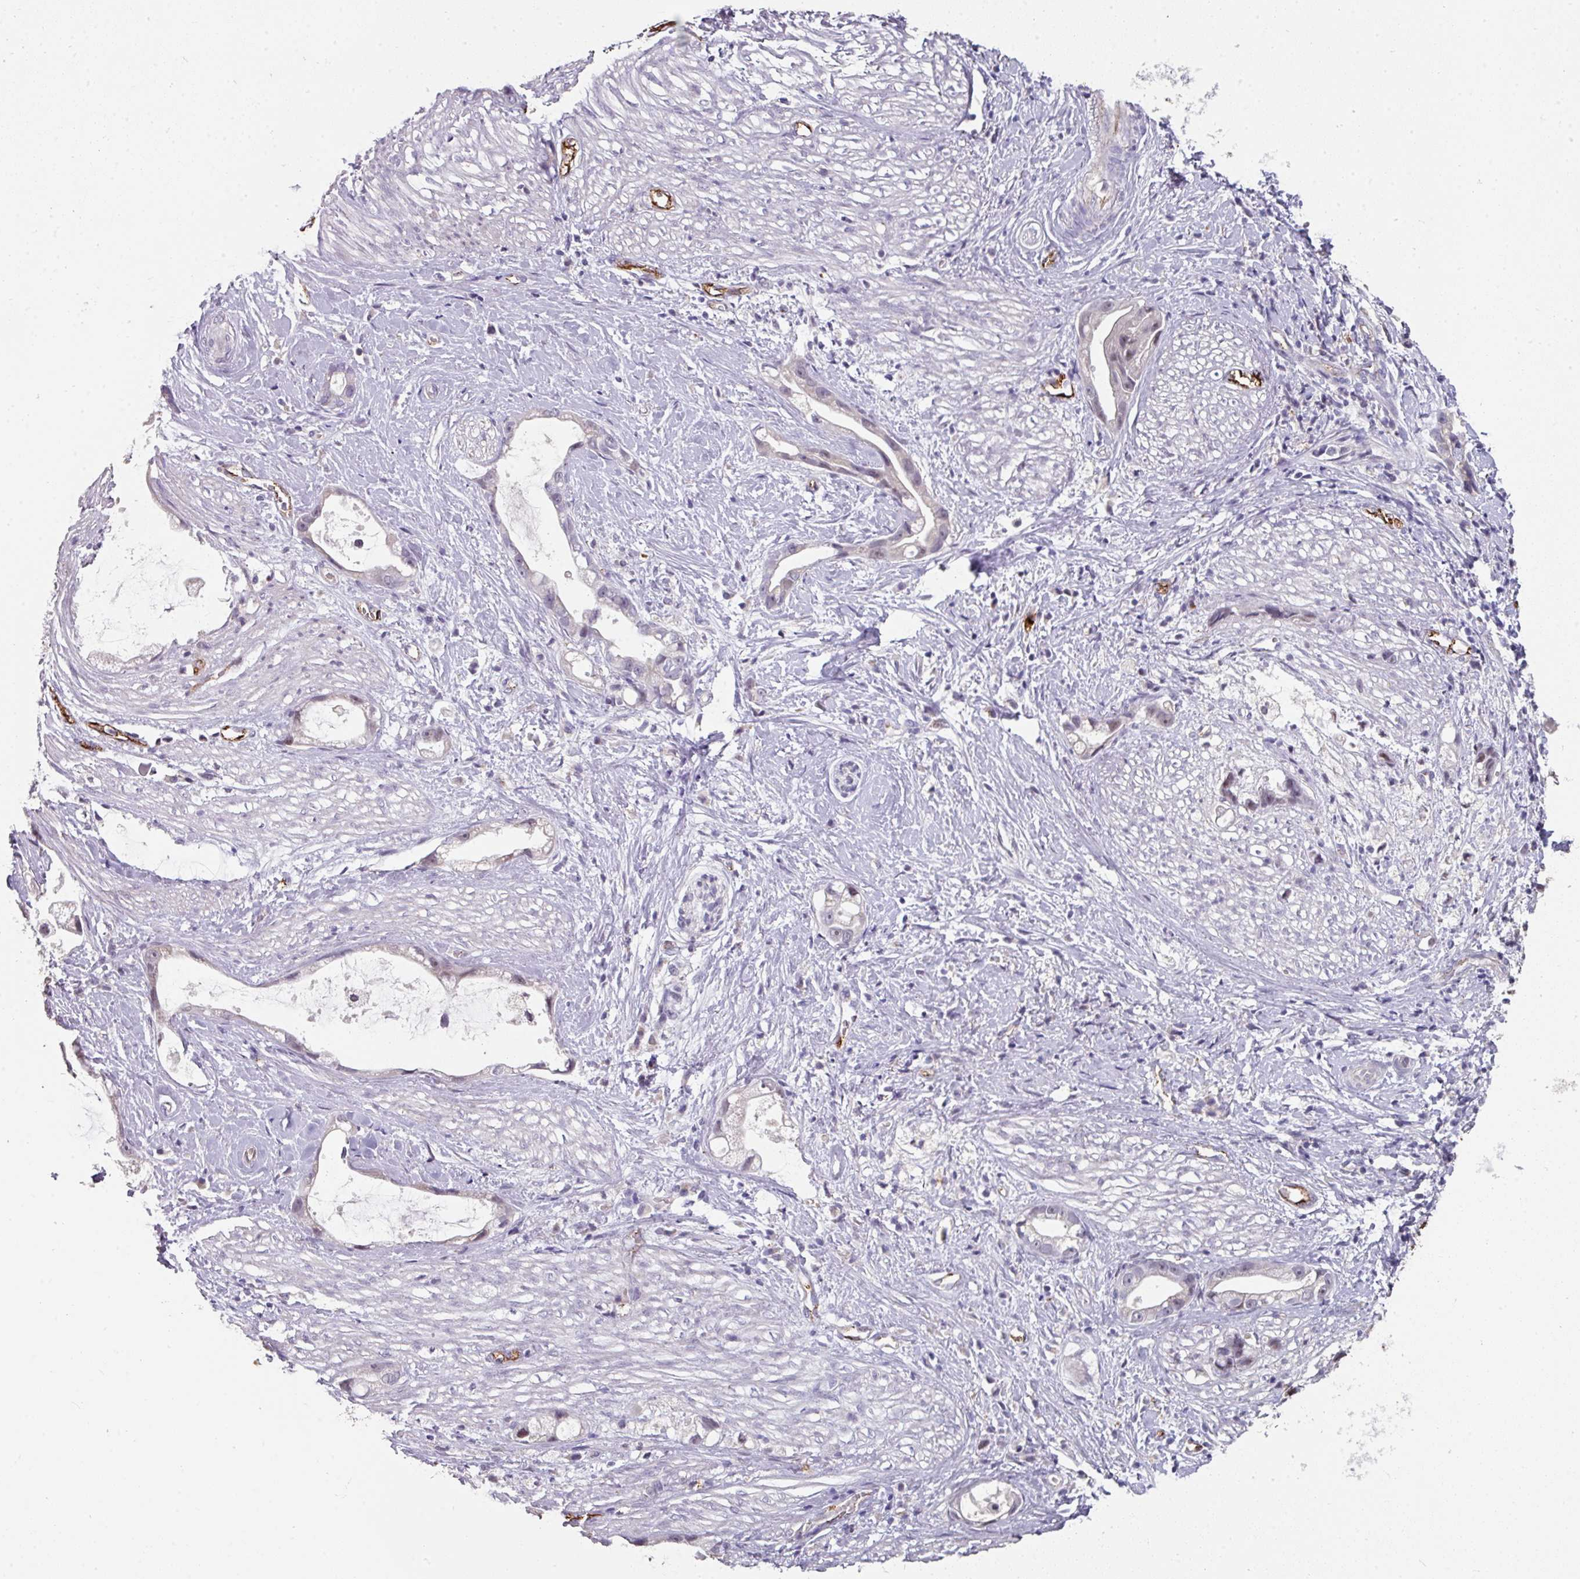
{"staining": {"intensity": "negative", "quantity": "none", "location": "none"}, "tissue": "stomach cancer", "cell_type": "Tumor cells", "image_type": "cancer", "snomed": [{"axis": "morphology", "description": "Adenocarcinoma, NOS"}, {"axis": "topography", "description": "Stomach"}], "caption": "IHC of human stomach cancer shows no expression in tumor cells.", "gene": "SIDT2", "patient": {"sex": "male", "age": 55}}